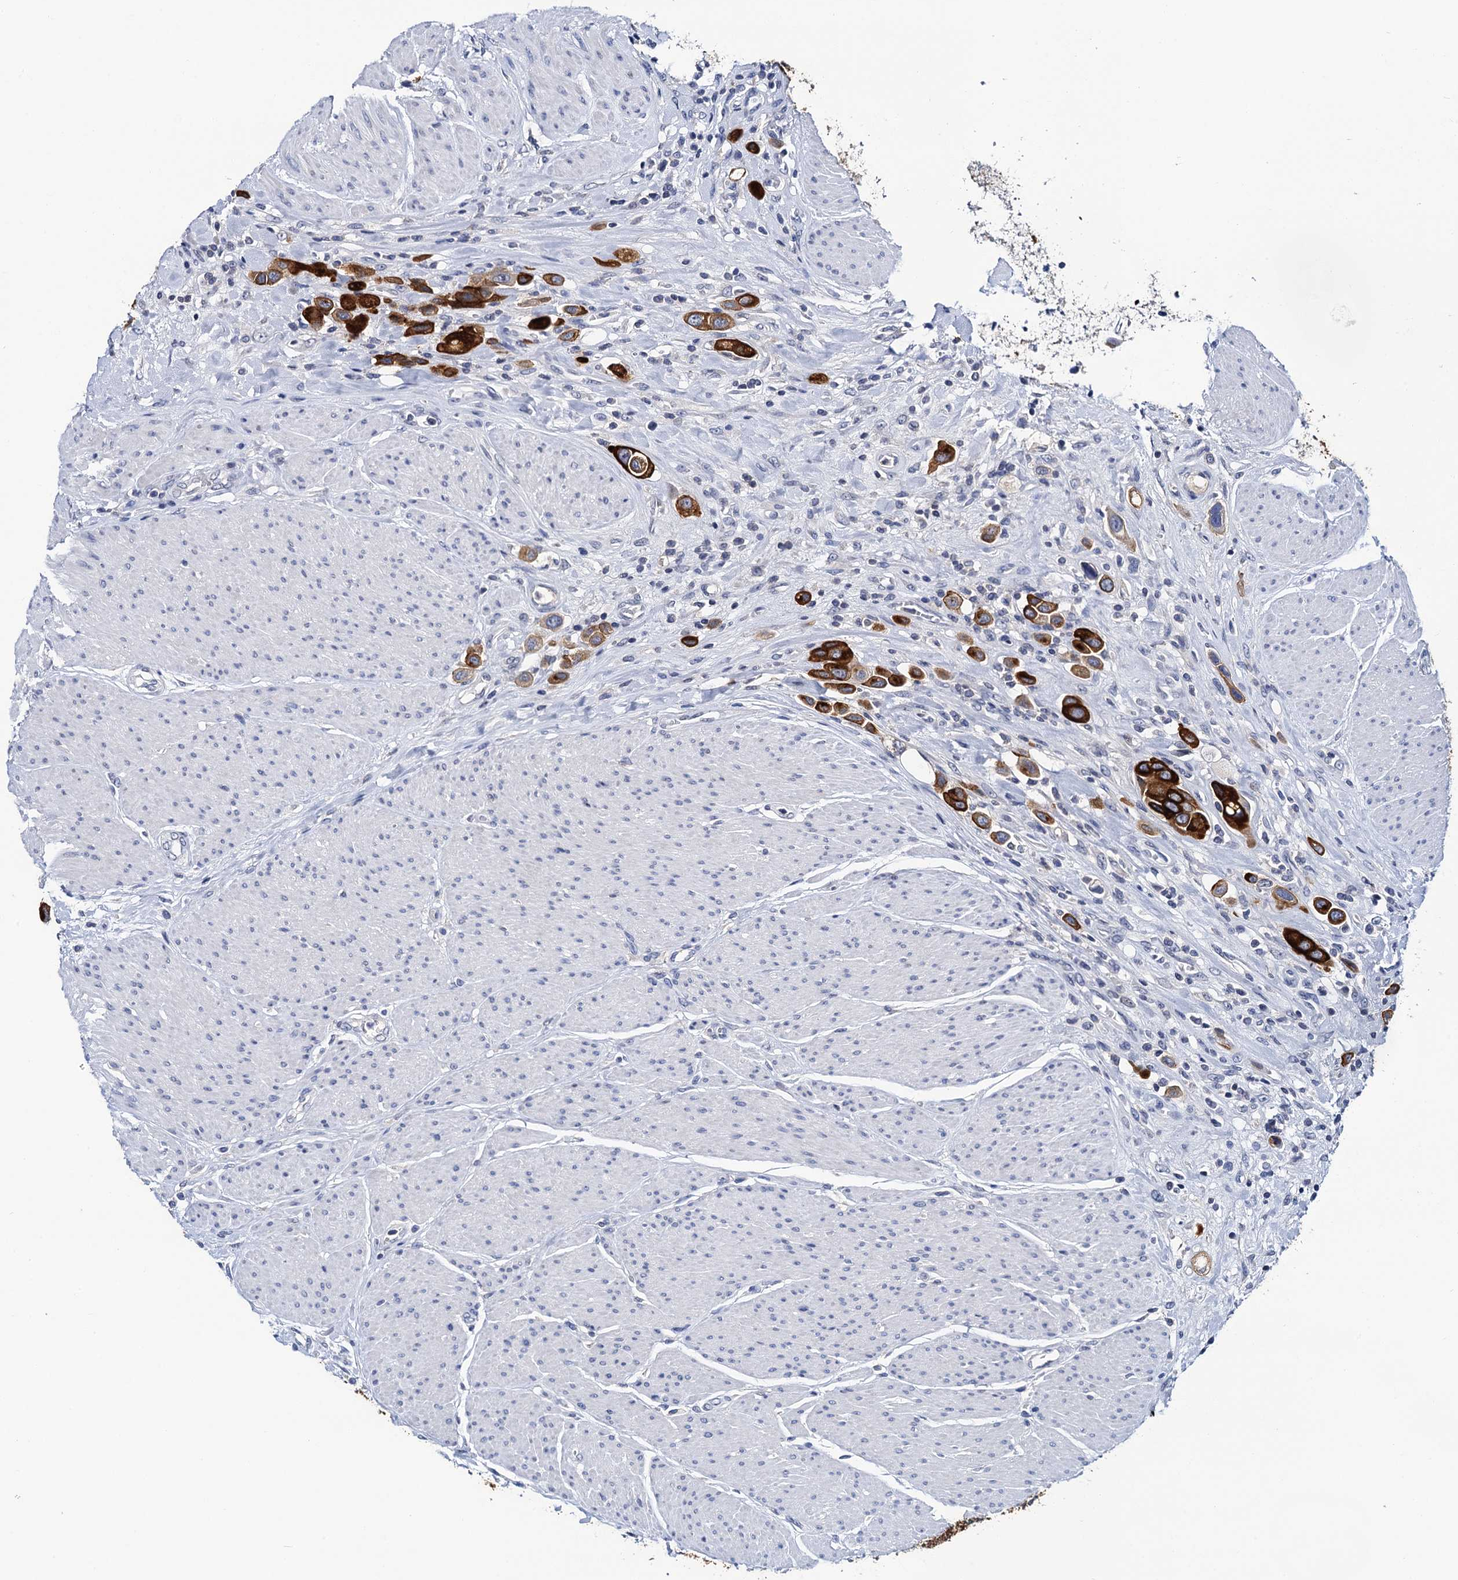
{"staining": {"intensity": "strong", "quantity": ">75%", "location": "cytoplasmic/membranous"}, "tissue": "urothelial cancer", "cell_type": "Tumor cells", "image_type": "cancer", "snomed": [{"axis": "morphology", "description": "Urothelial carcinoma, High grade"}, {"axis": "topography", "description": "Urinary bladder"}], "caption": "Immunohistochemistry (DAB) staining of urothelial cancer displays strong cytoplasmic/membranous protein expression in about >75% of tumor cells. Ihc stains the protein of interest in brown and the nuclei are stained blue.", "gene": "LYPD3", "patient": {"sex": "male", "age": 50}}